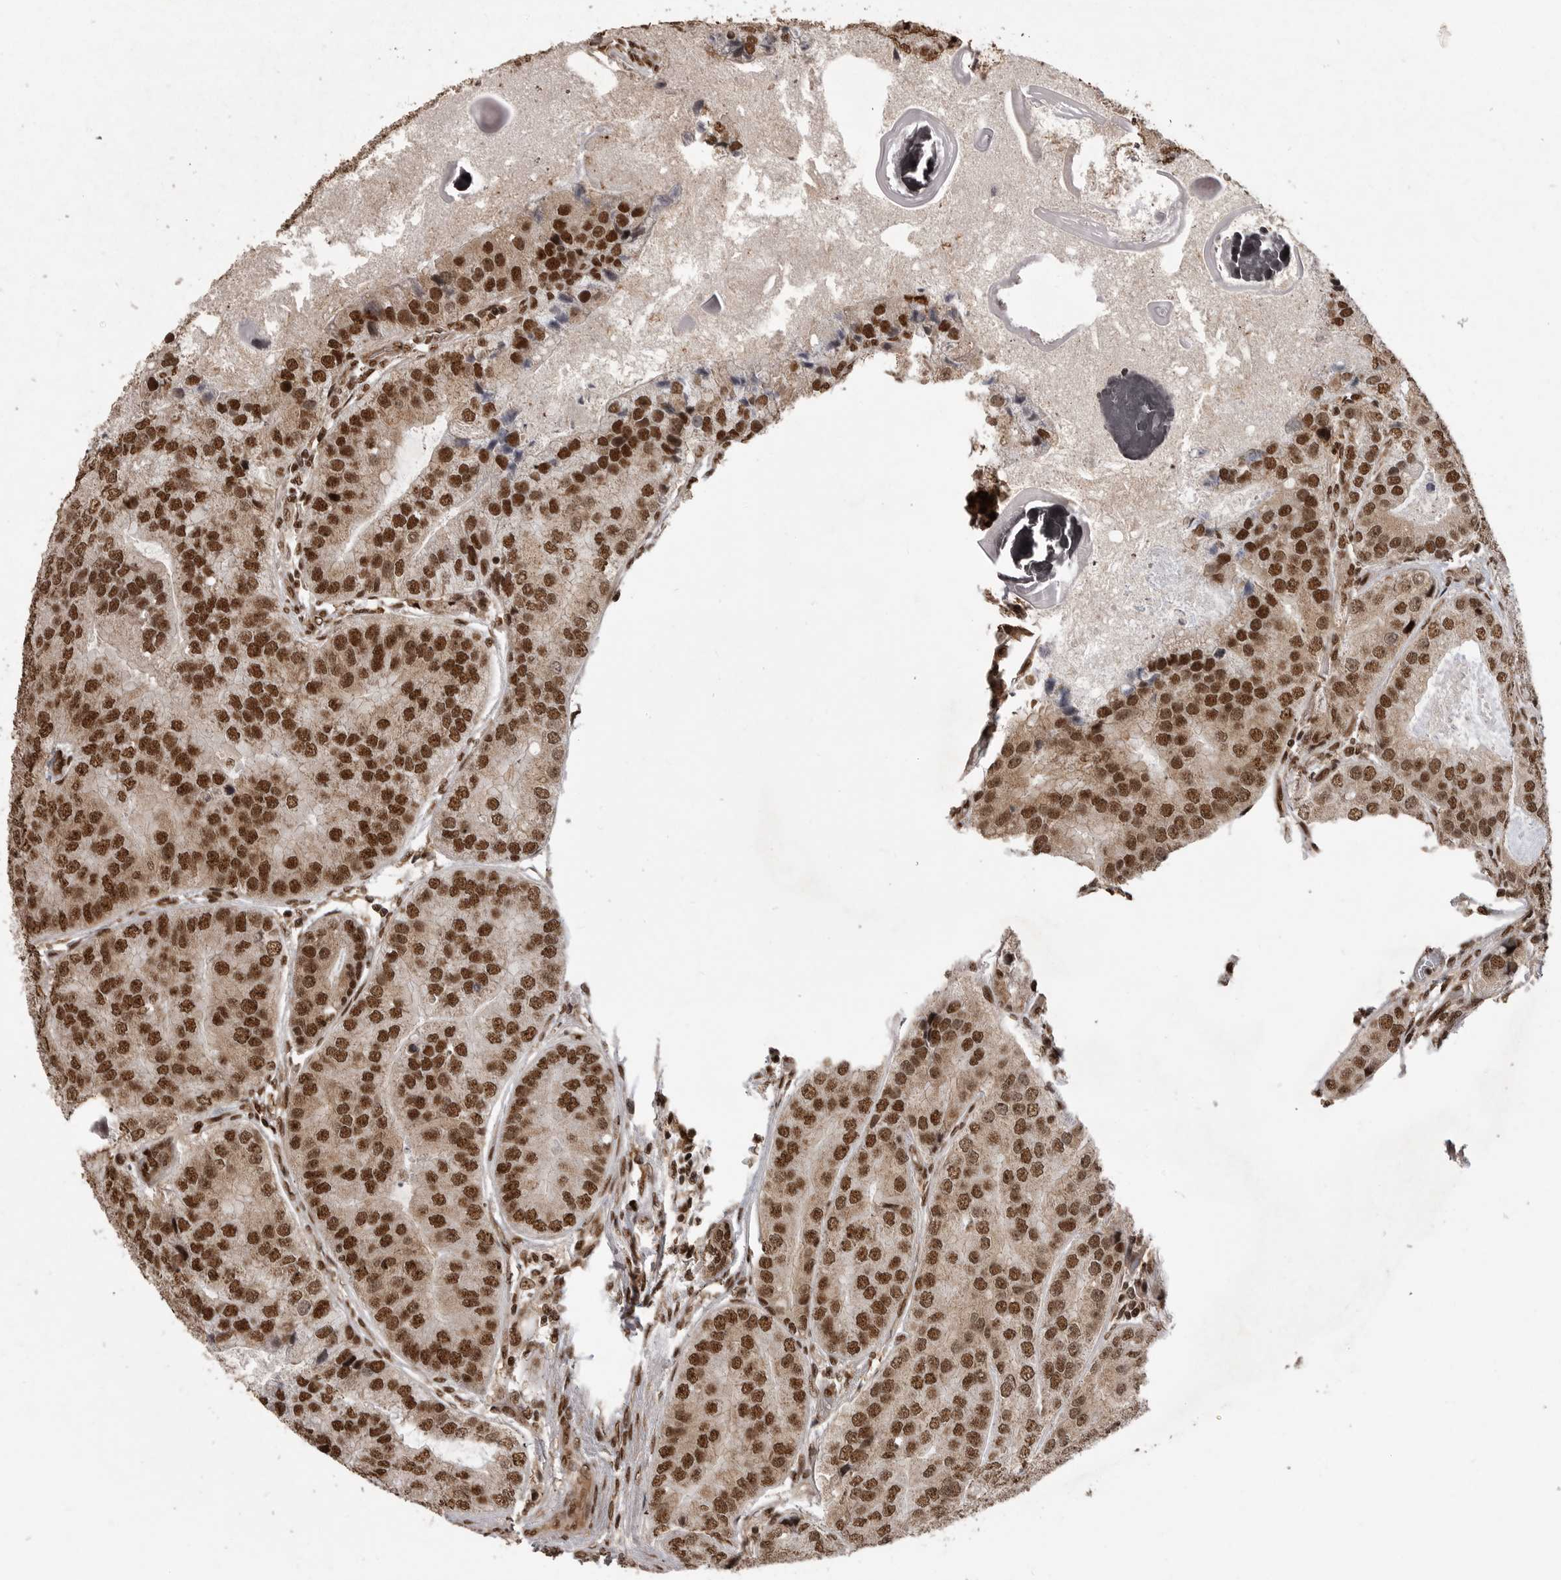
{"staining": {"intensity": "strong", "quantity": ">75%", "location": "nuclear"}, "tissue": "prostate cancer", "cell_type": "Tumor cells", "image_type": "cancer", "snomed": [{"axis": "morphology", "description": "Adenocarcinoma, High grade"}, {"axis": "topography", "description": "Prostate"}], "caption": "This photomicrograph exhibits immunohistochemistry (IHC) staining of prostate adenocarcinoma (high-grade), with high strong nuclear positivity in about >75% of tumor cells.", "gene": "PPP1R8", "patient": {"sex": "male", "age": 70}}